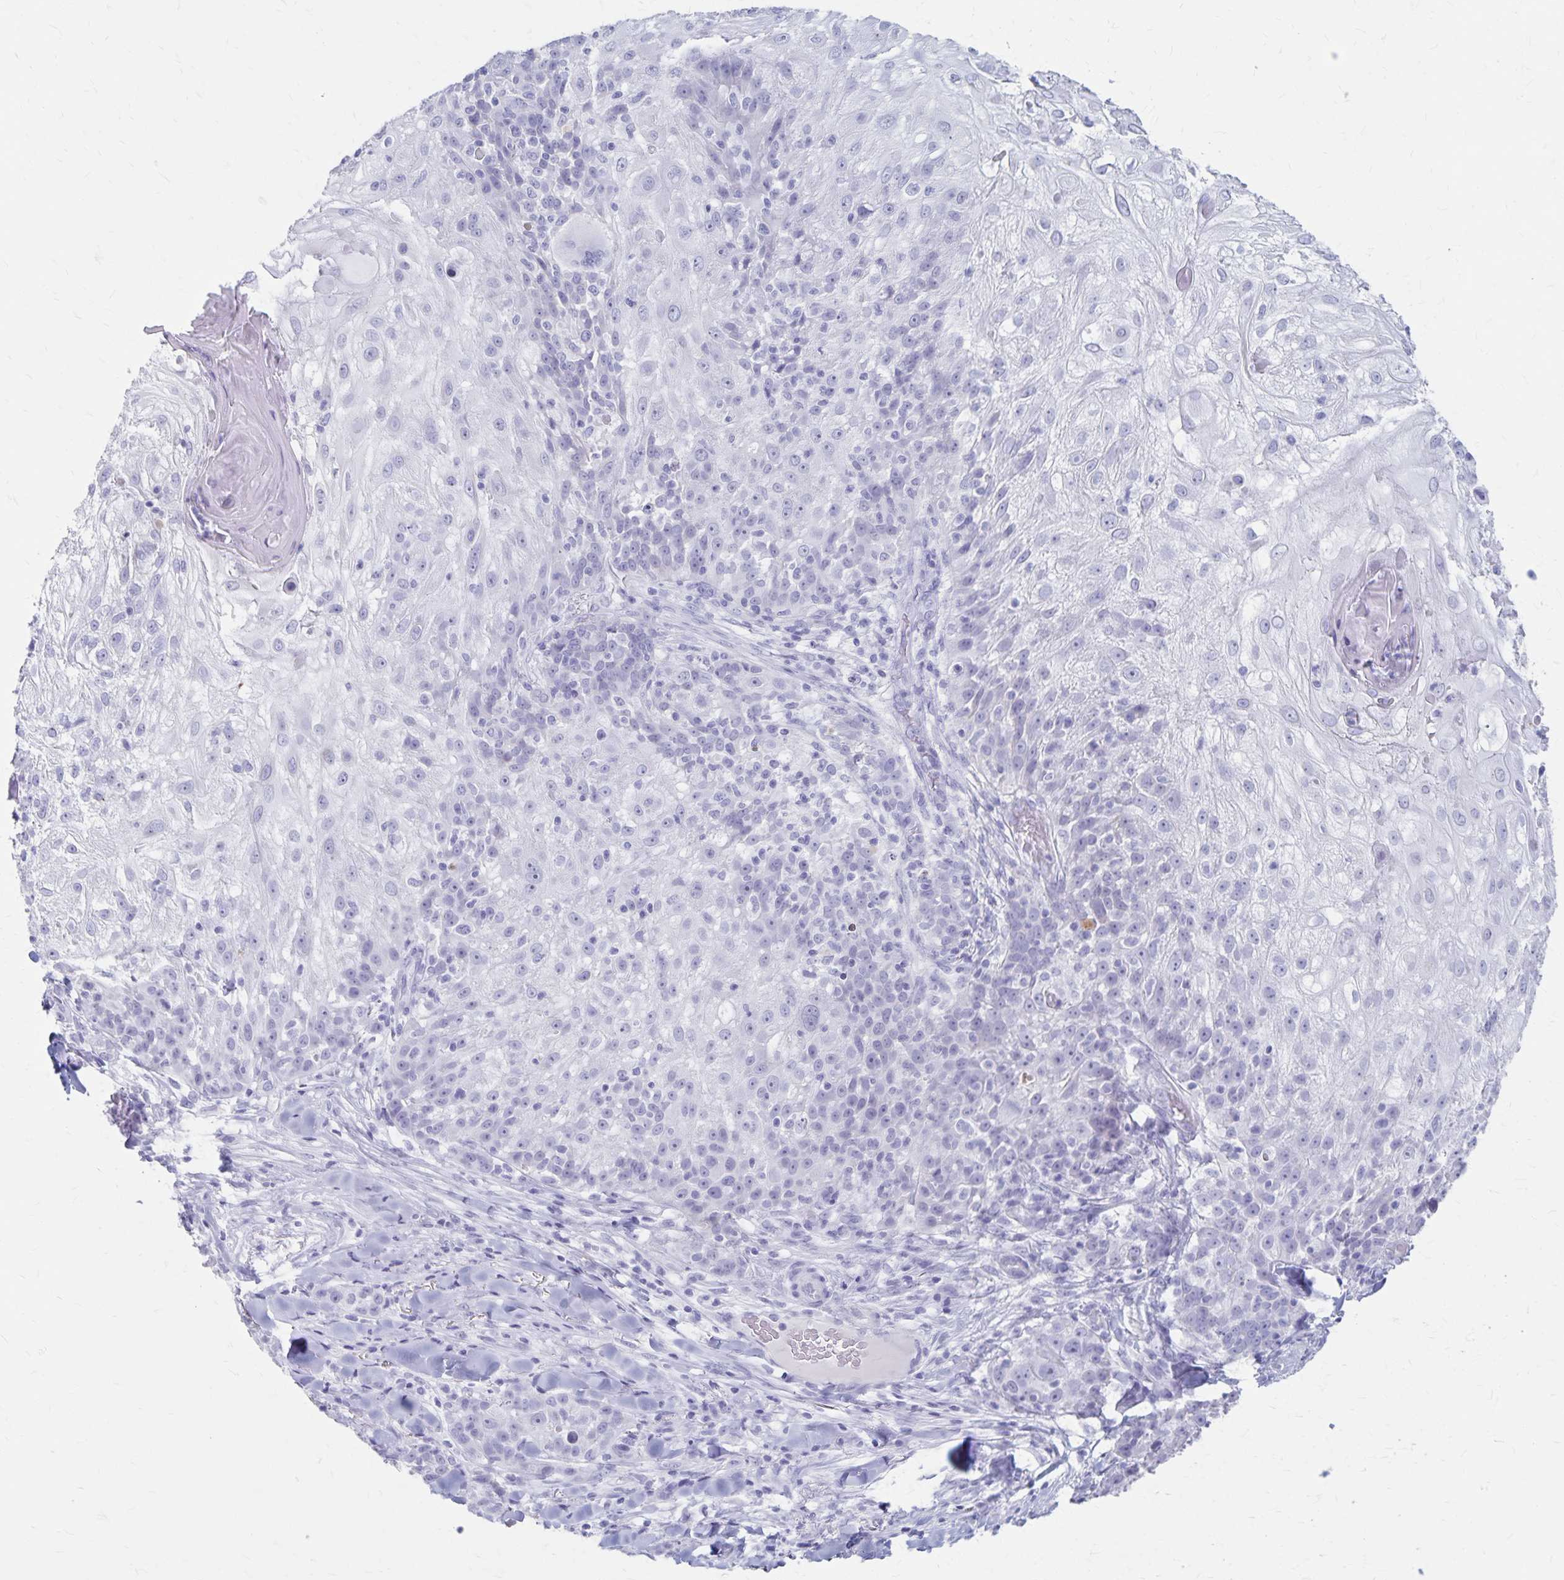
{"staining": {"intensity": "negative", "quantity": "none", "location": "none"}, "tissue": "skin cancer", "cell_type": "Tumor cells", "image_type": "cancer", "snomed": [{"axis": "morphology", "description": "Normal tissue, NOS"}, {"axis": "morphology", "description": "Squamous cell carcinoma, NOS"}, {"axis": "topography", "description": "Skin"}], "caption": "DAB (3,3'-diaminobenzidine) immunohistochemical staining of skin cancer shows no significant positivity in tumor cells.", "gene": "GPBAR1", "patient": {"sex": "female", "age": 83}}